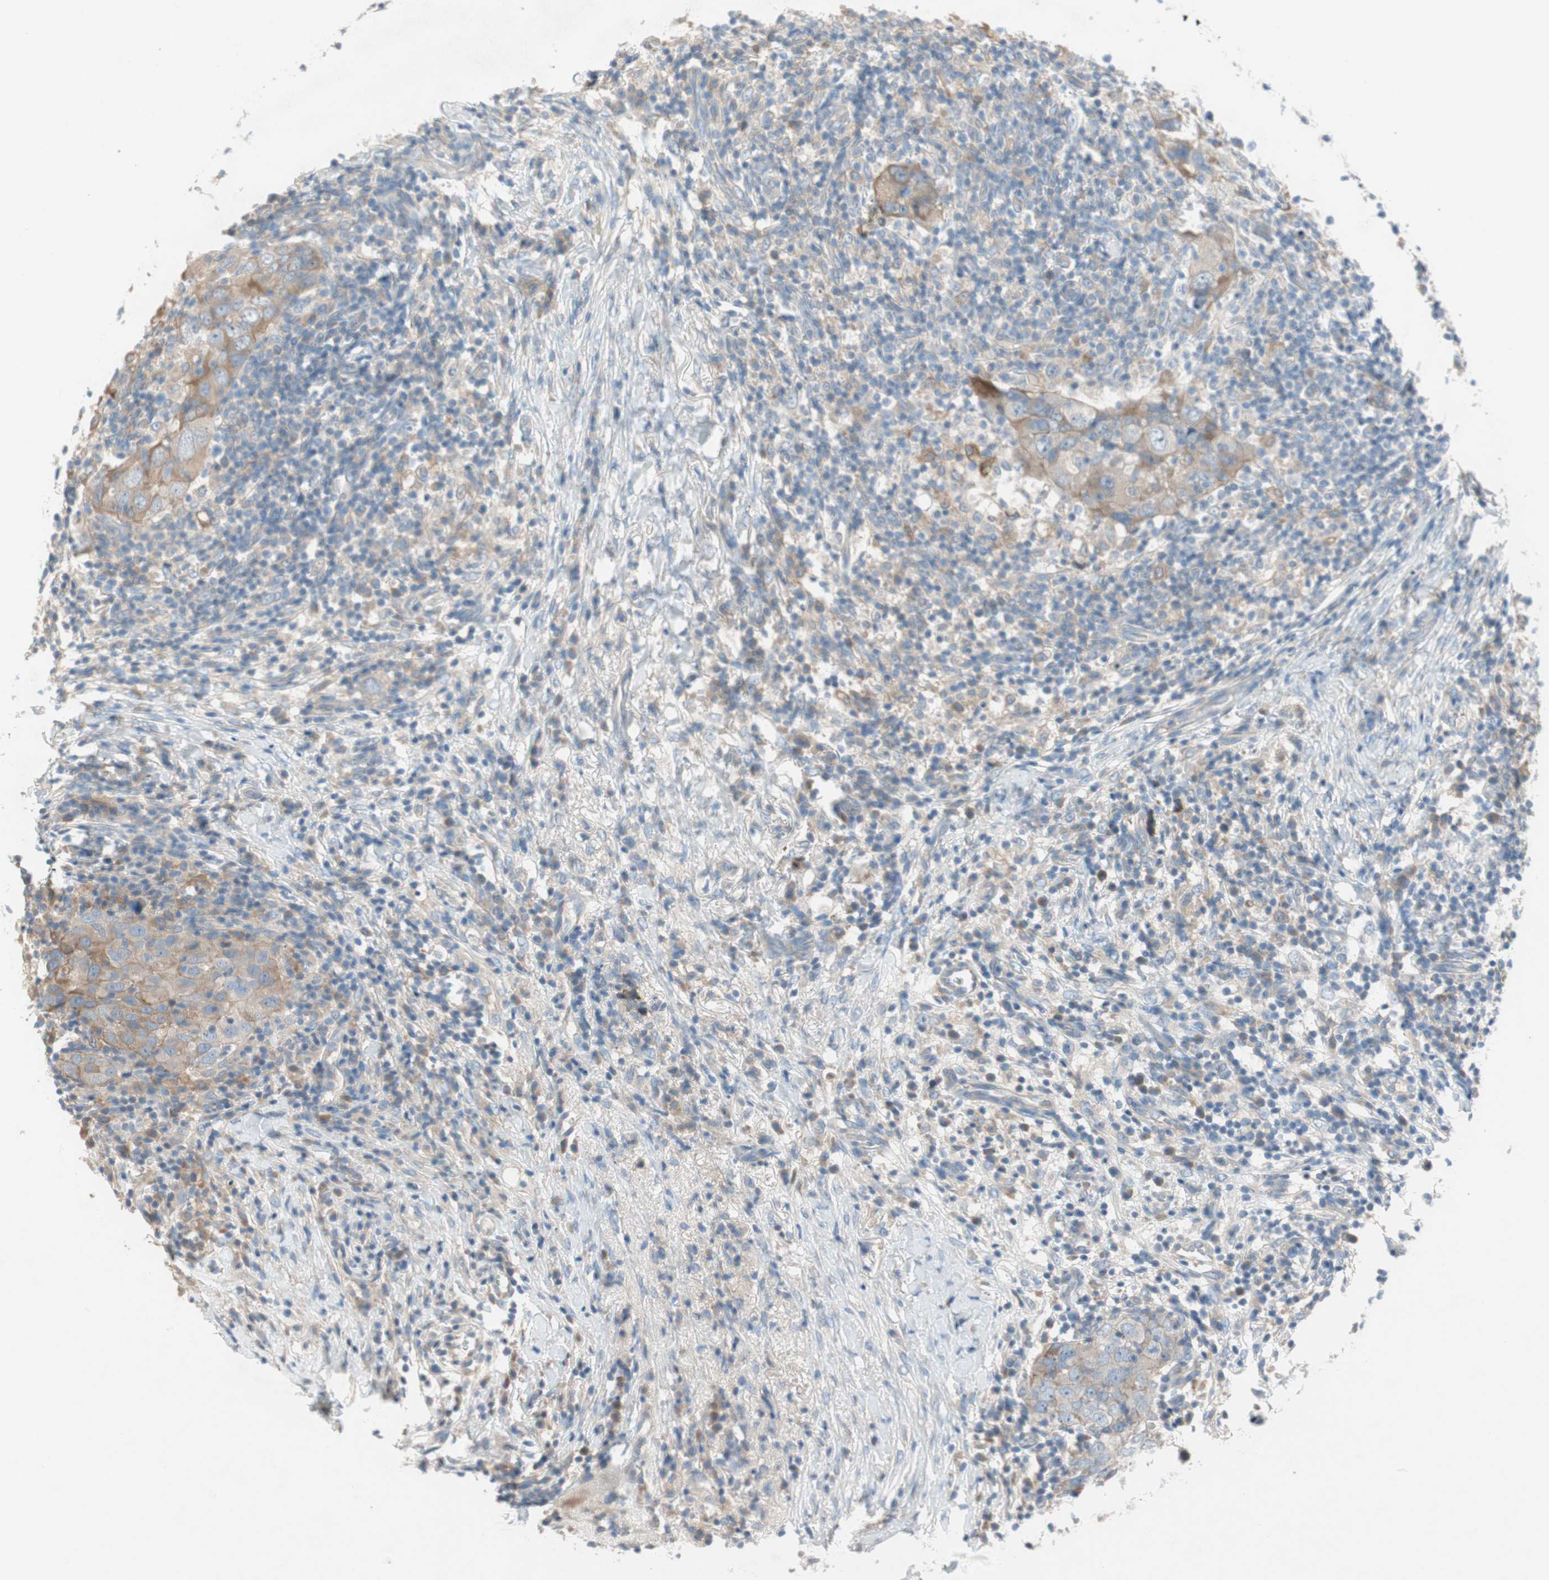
{"staining": {"intensity": "moderate", "quantity": "25%-75%", "location": "cytoplasmic/membranous"}, "tissue": "breast cancer", "cell_type": "Tumor cells", "image_type": "cancer", "snomed": [{"axis": "morphology", "description": "Duct carcinoma"}, {"axis": "topography", "description": "Breast"}], "caption": "About 25%-75% of tumor cells in breast cancer (infiltrating ductal carcinoma) reveal moderate cytoplasmic/membranous protein expression as visualized by brown immunohistochemical staining.", "gene": "GLUL", "patient": {"sex": "female", "age": 37}}